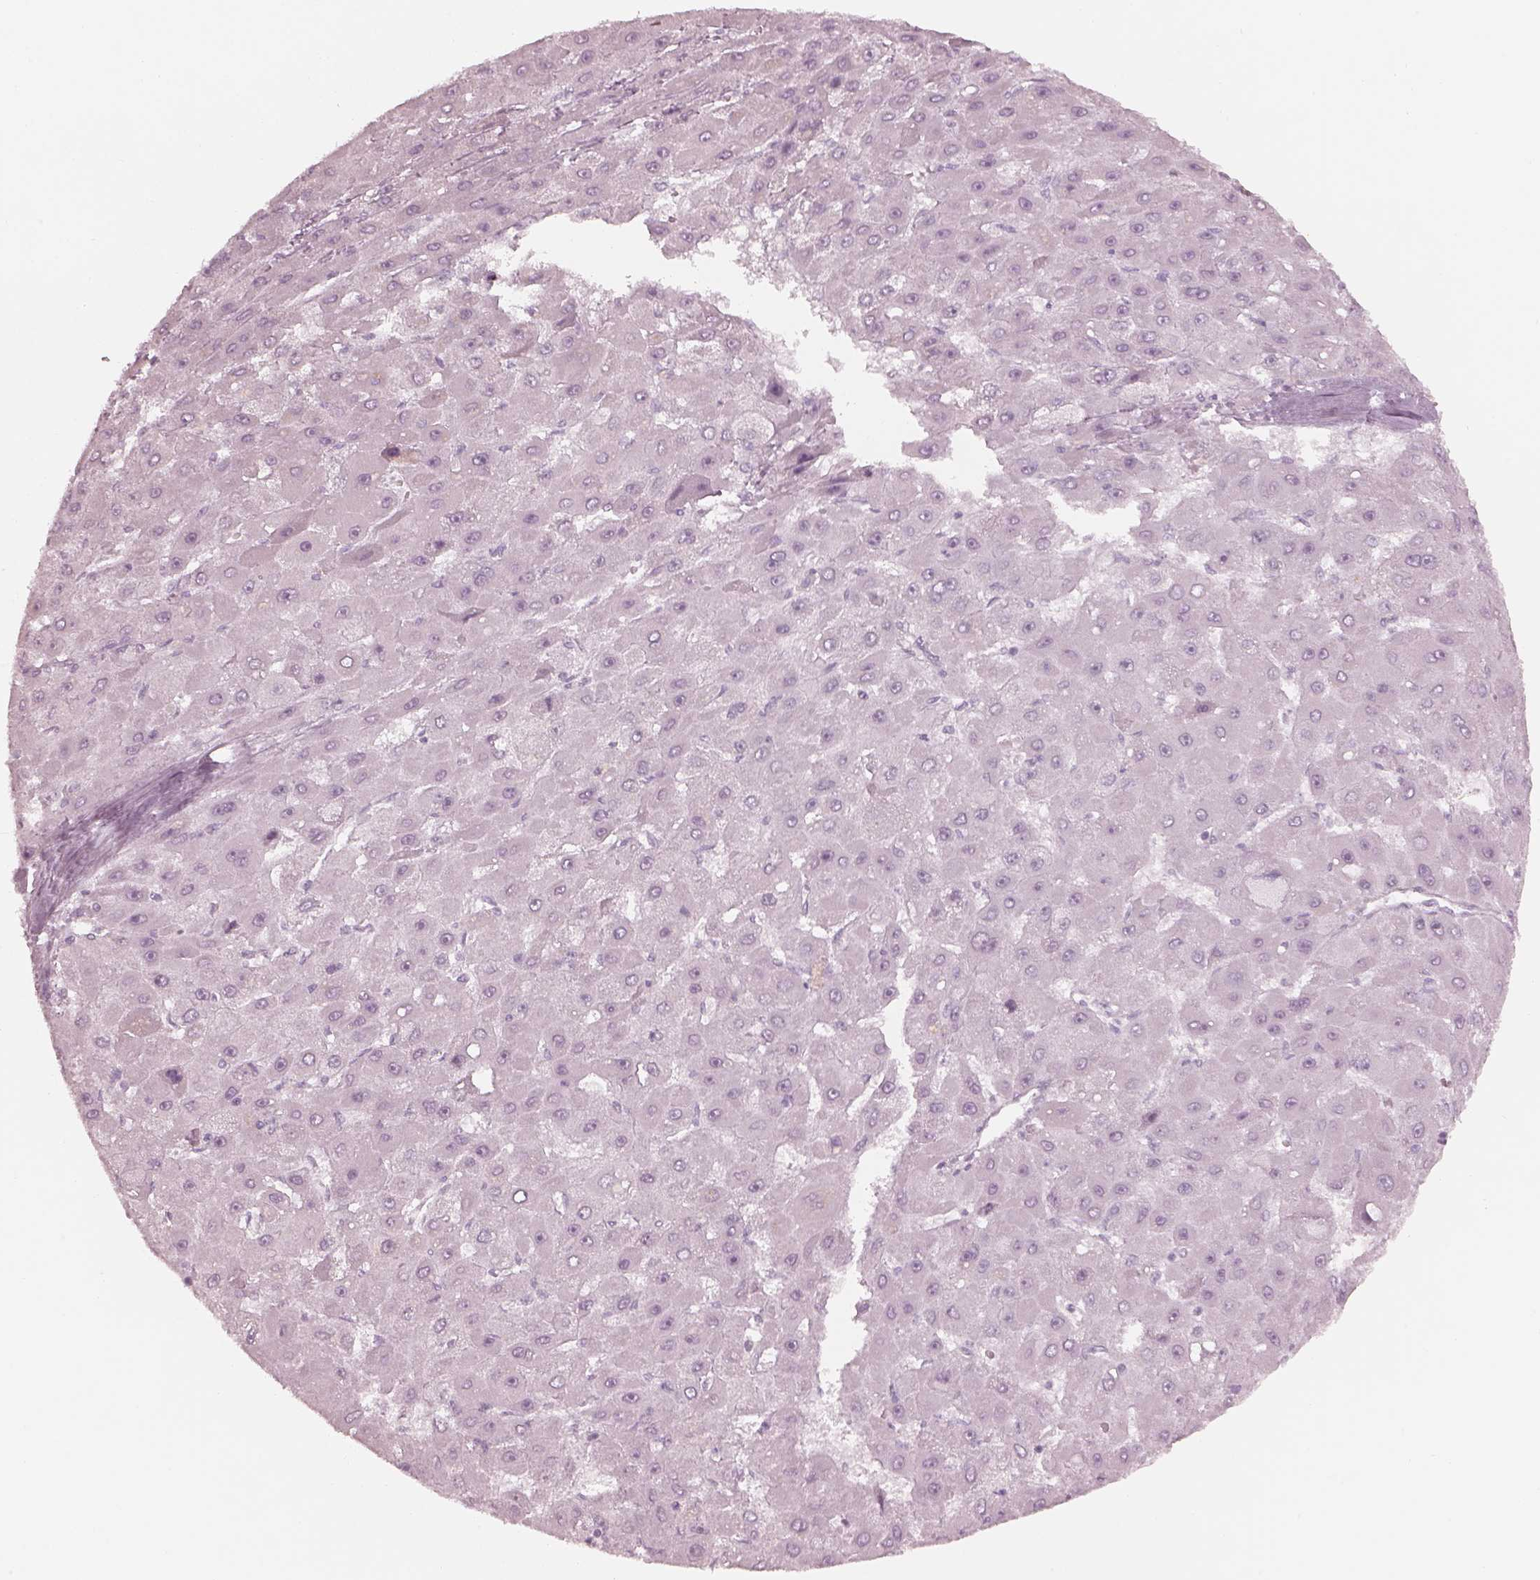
{"staining": {"intensity": "negative", "quantity": "none", "location": "none"}, "tissue": "liver cancer", "cell_type": "Tumor cells", "image_type": "cancer", "snomed": [{"axis": "morphology", "description": "Carcinoma, Hepatocellular, NOS"}, {"axis": "topography", "description": "Liver"}], "caption": "Liver cancer was stained to show a protein in brown. There is no significant staining in tumor cells. (Brightfield microscopy of DAB immunohistochemistry (IHC) at high magnification).", "gene": "RSPH9", "patient": {"sex": "female", "age": 25}}